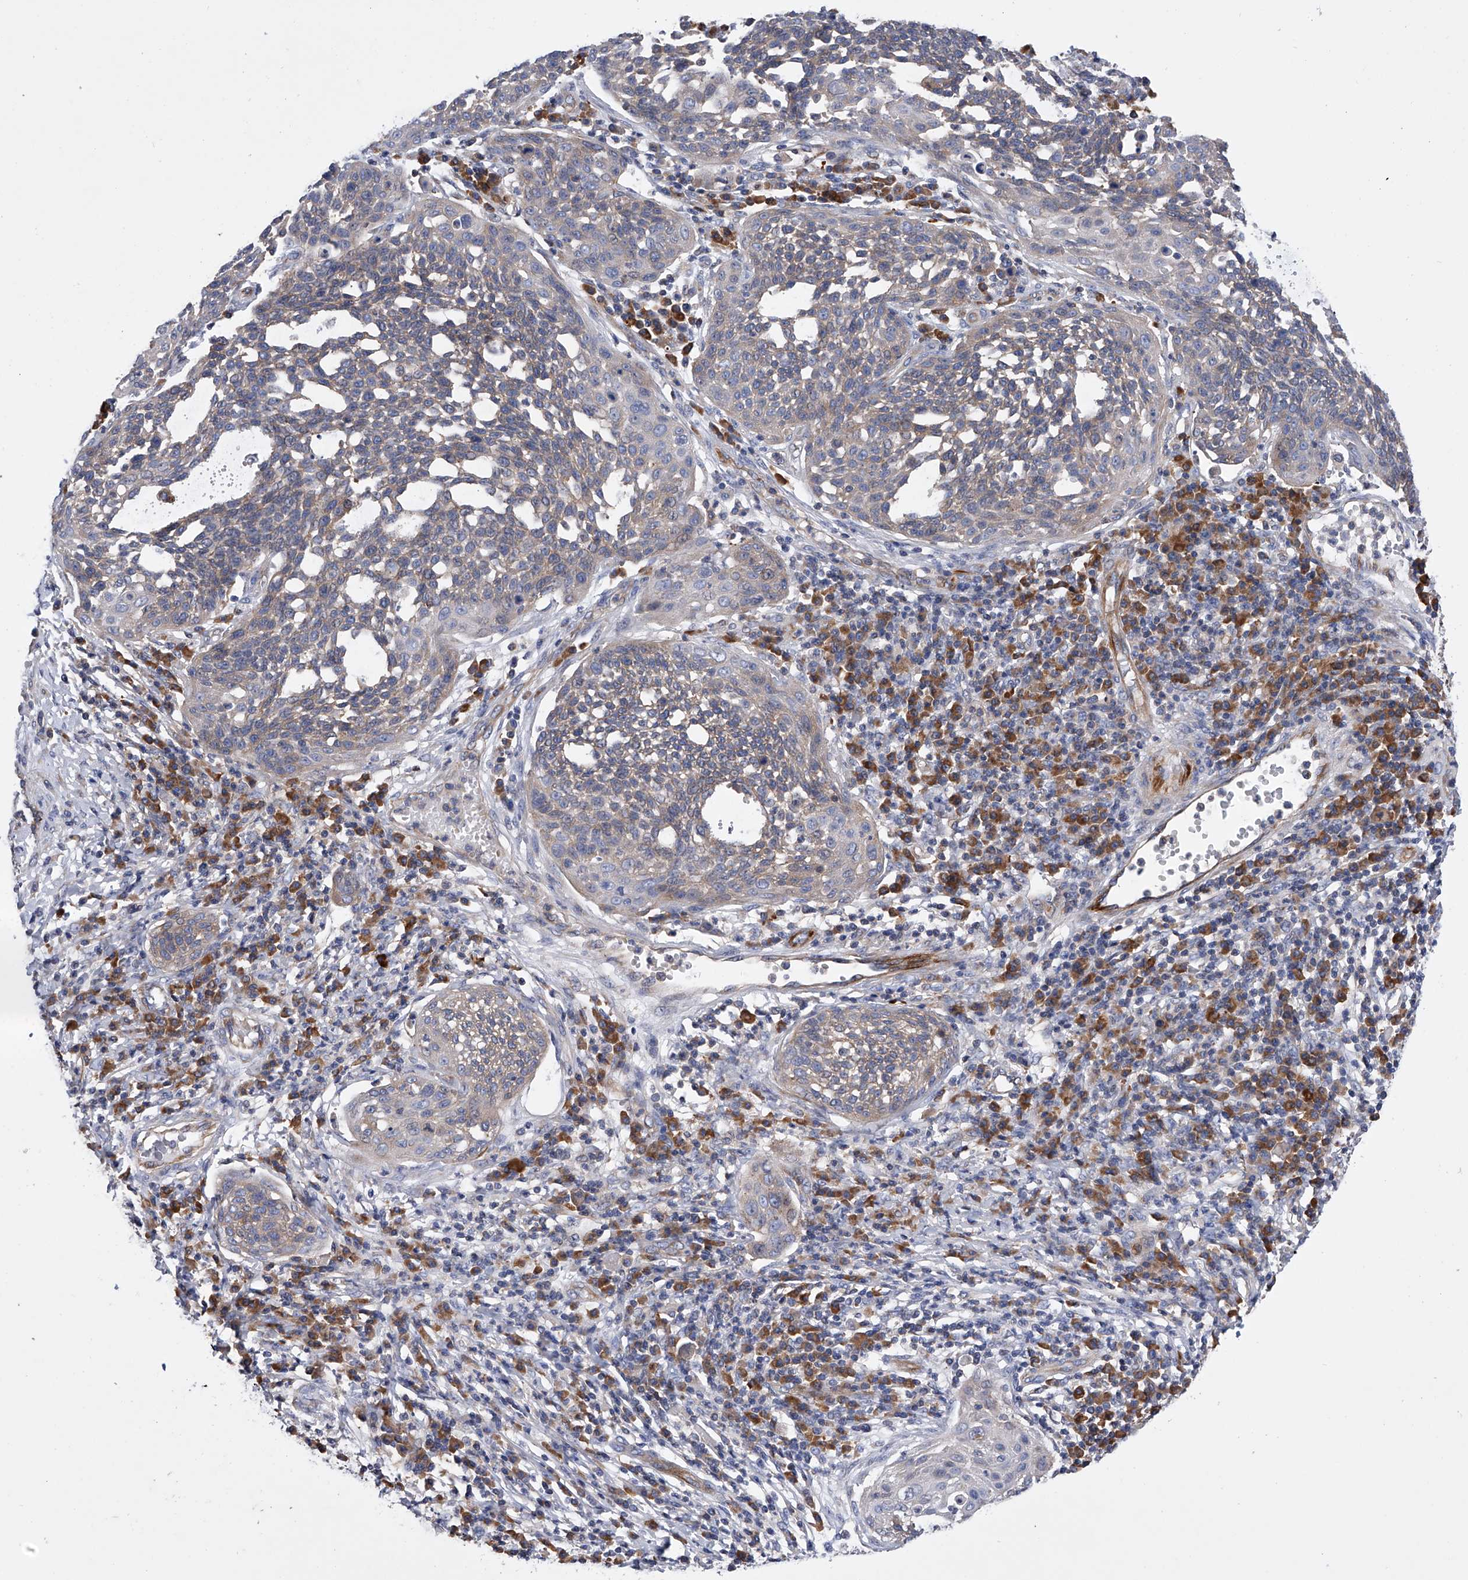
{"staining": {"intensity": "weak", "quantity": "25%-75%", "location": "cytoplasmic/membranous"}, "tissue": "cervical cancer", "cell_type": "Tumor cells", "image_type": "cancer", "snomed": [{"axis": "morphology", "description": "Squamous cell carcinoma, NOS"}, {"axis": "topography", "description": "Cervix"}], "caption": "Immunohistochemistry photomicrograph of neoplastic tissue: squamous cell carcinoma (cervical) stained using immunohistochemistry shows low levels of weak protein expression localized specifically in the cytoplasmic/membranous of tumor cells, appearing as a cytoplasmic/membranous brown color.", "gene": "MLYCD", "patient": {"sex": "female", "age": 34}}